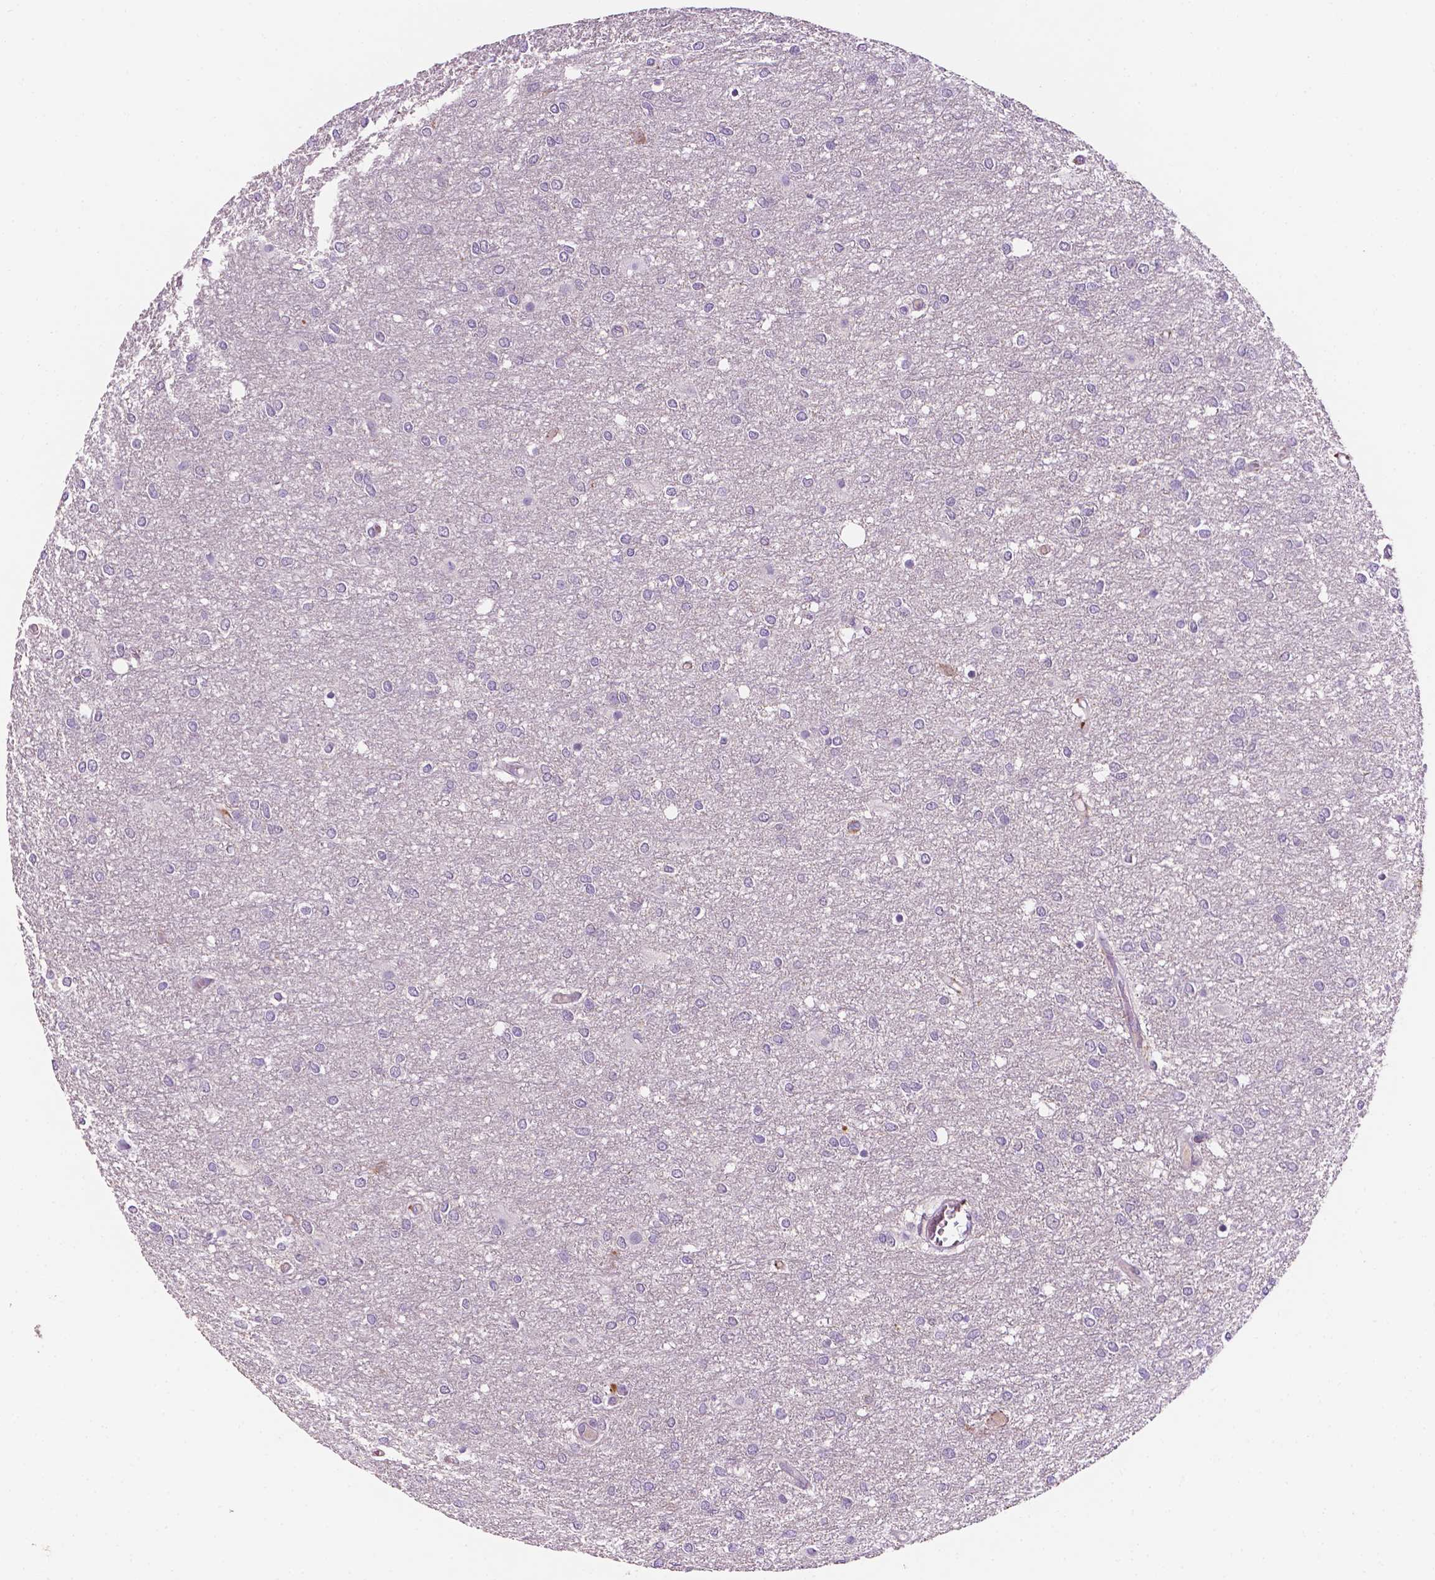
{"staining": {"intensity": "negative", "quantity": "none", "location": "none"}, "tissue": "glioma", "cell_type": "Tumor cells", "image_type": "cancer", "snomed": [{"axis": "morphology", "description": "Glioma, malignant, High grade"}, {"axis": "topography", "description": "Brain"}], "caption": "This is an IHC micrograph of human glioma. There is no staining in tumor cells.", "gene": "FBLN1", "patient": {"sex": "female", "age": 61}}